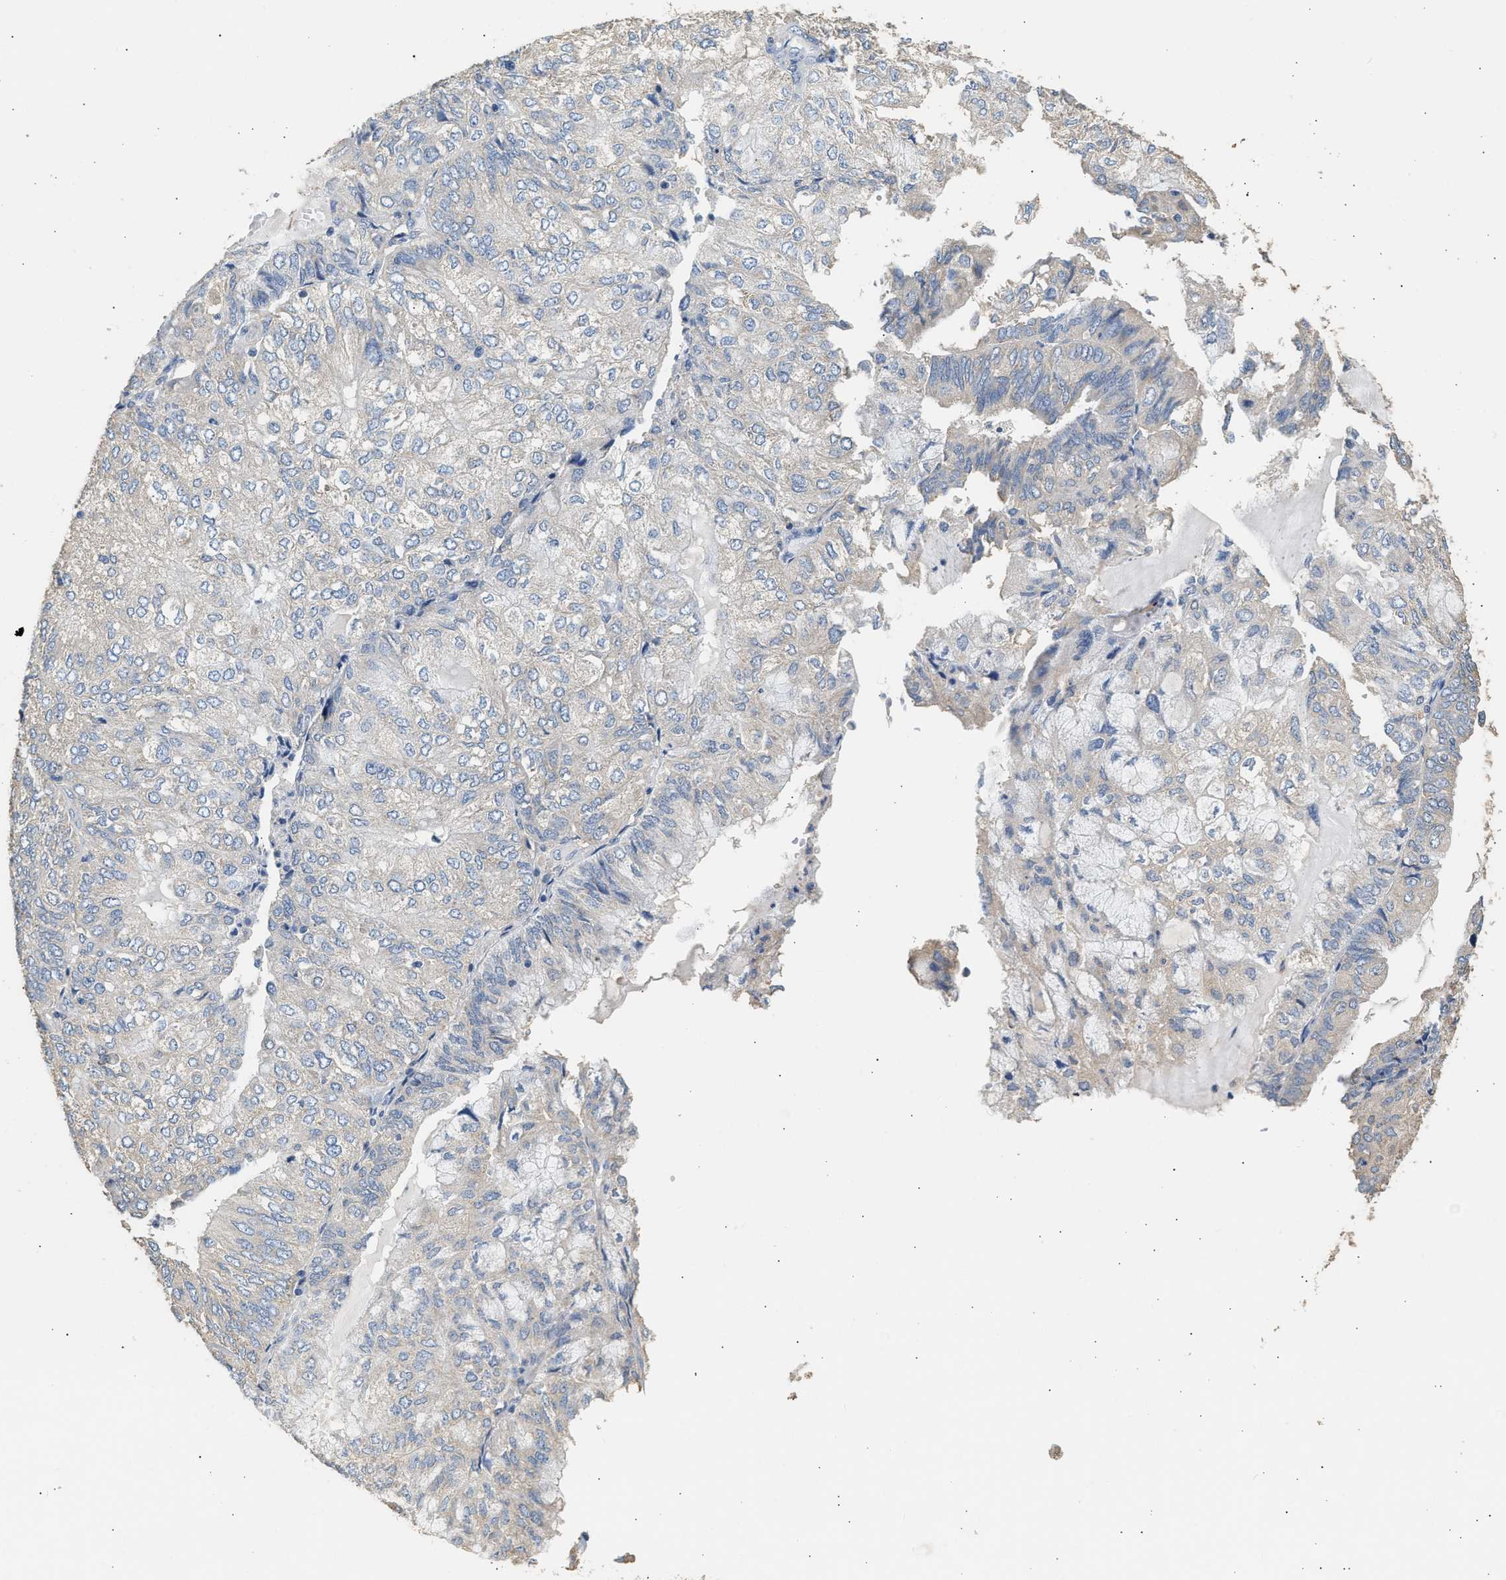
{"staining": {"intensity": "negative", "quantity": "none", "location": "none"}, "tissue": "endometrial cancer", "cell_type": "Tumor cells", "image_type": "cancer", "snomed": [{"axis": "morphology", "description": "Adenocarcinoma, NOS"}, {"axis": "topography", "description": "Endometrium"}], "caption": "Immunohistochemical staining of adenocarcinoma (endometrial) reveals no significant staining in tumor cells. (DAB (3,3'-diaminobenzidine) immunohistochemistry (IHC), high magnification).", "gene": "WDR31", "patient": {"sex": "female", "age": 81}}